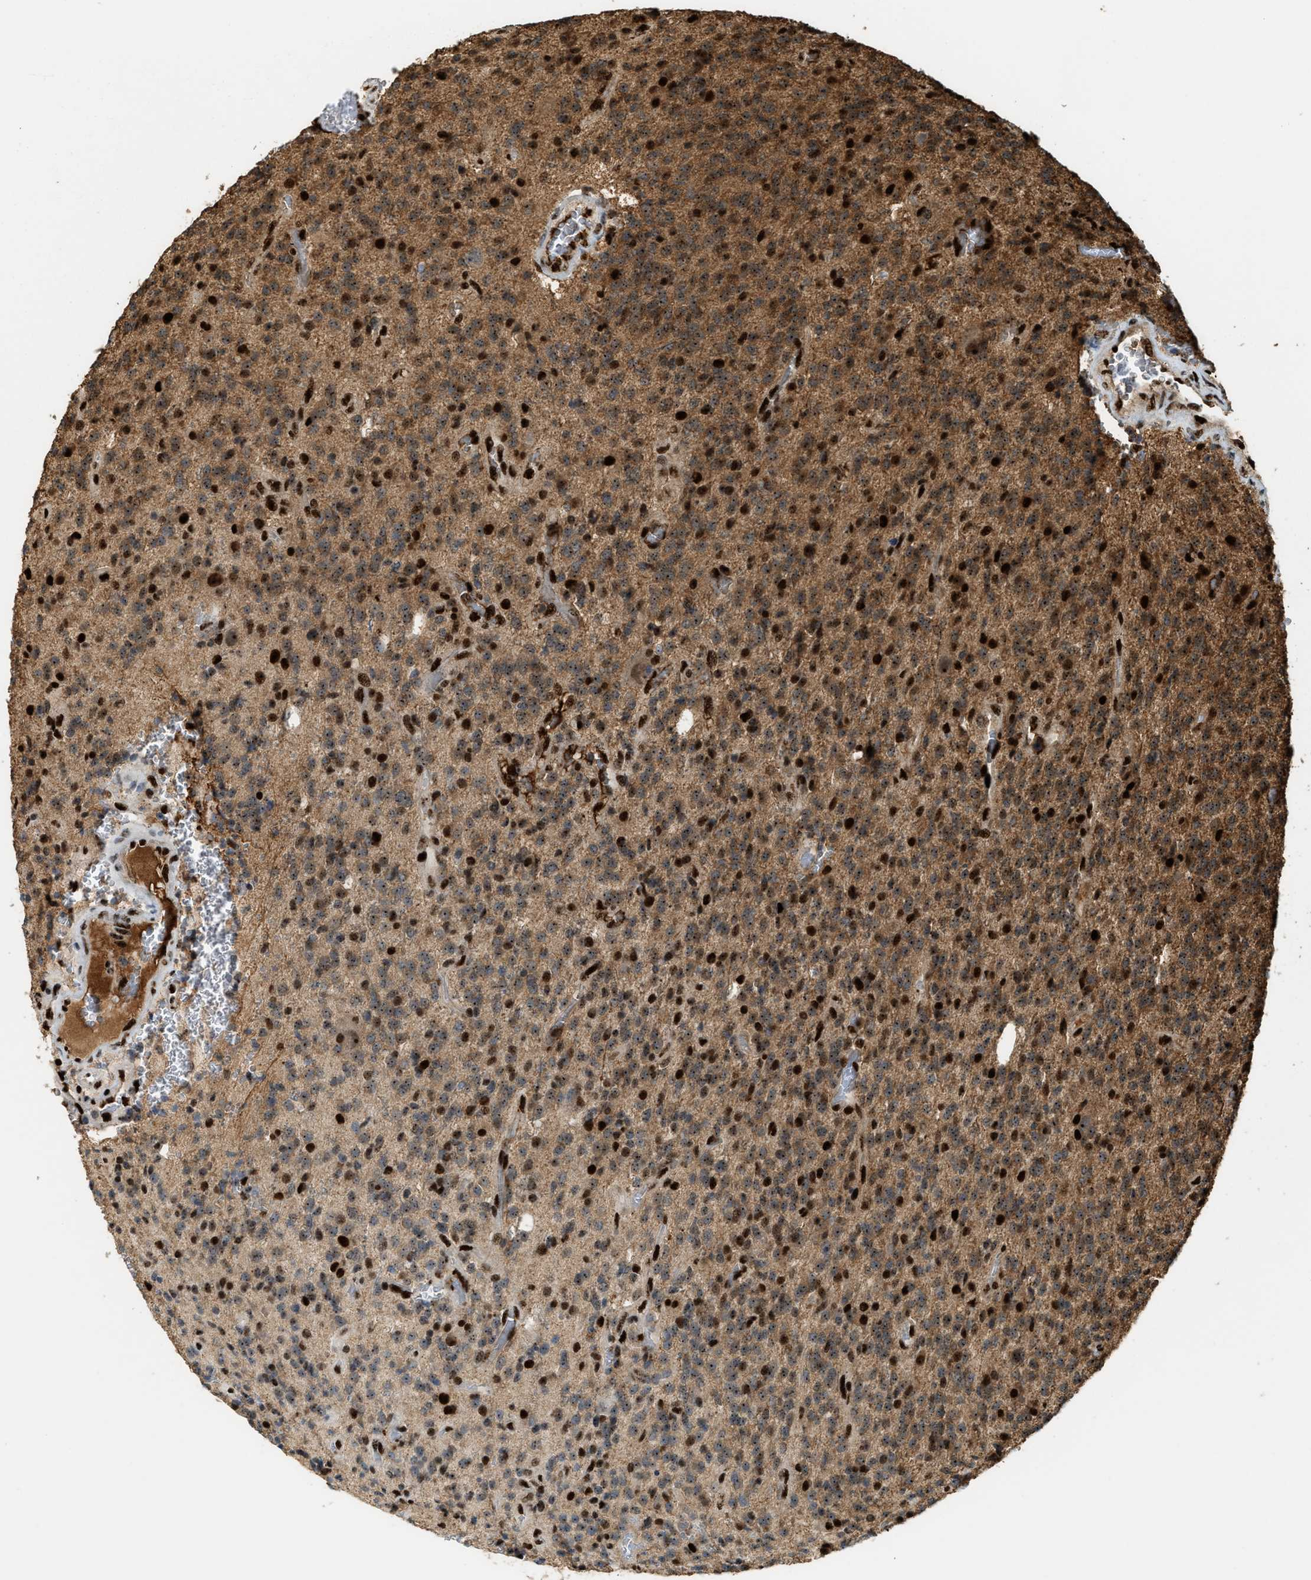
{"staining": {"intensity": "strong", "quantity": ">75%", "location": "cytoplasmic/membranous,nuclear"}, "tissue": "glioma", "cell_type": "Tumor cells", "image_type": "cancer", "snomed": [{"axis": "morphology", "description": "Glioma, malignant, High grade"}, {"axis": "topography", "description": "Brain"}], "caption": "Immunohistochemistry micrograph of glioma stained for a protein (brown), which displays high levels of strong cytoplasmic/membranous and nuclear staining in approximately >75% of tumor cells.", "gene": "ZNF687", "patient": {"sex": "male", "age": 34}}